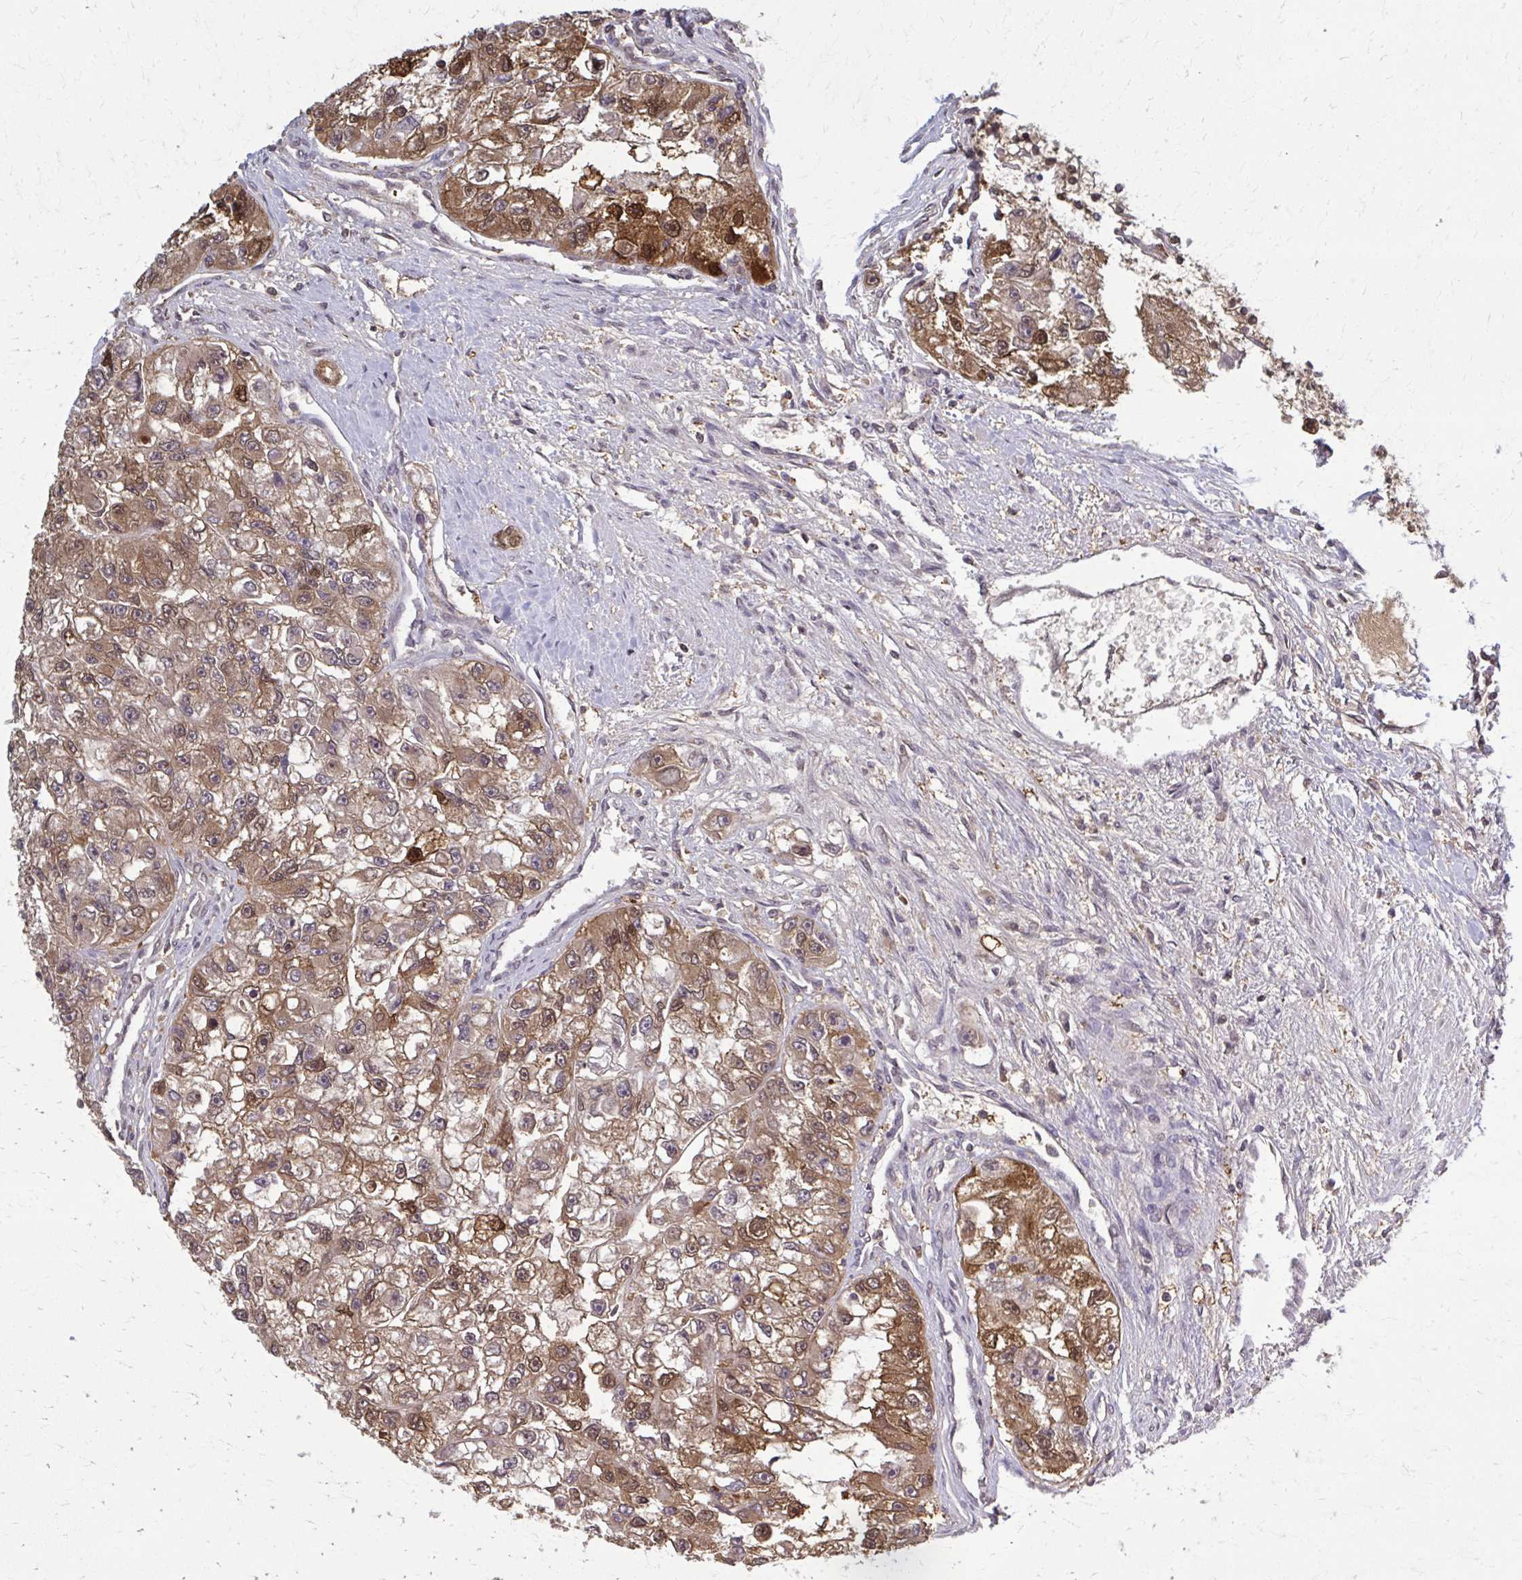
{"staining": {"intensity": "moderate", "quantity": ">75%", "location": "cytoplasmic/membranous,nuclear"}, "tissue": "renal cancer", "cell_type": "Tumor cells", "image_type": "cancer", "snomed": [{"axis": "morphology", "description": "Adenocarcinoma, NOS"}, {"axis": "topography", "description": "Kidney"}], "caption": "Immunohistochemical staining of renal cancer shows medium levels of moderate cytoplasmic/membranous and nuclear positivity in about >75% of tumor cells.", "gene": "MDH1", "patient": {"sex": "male", "age": 63}}